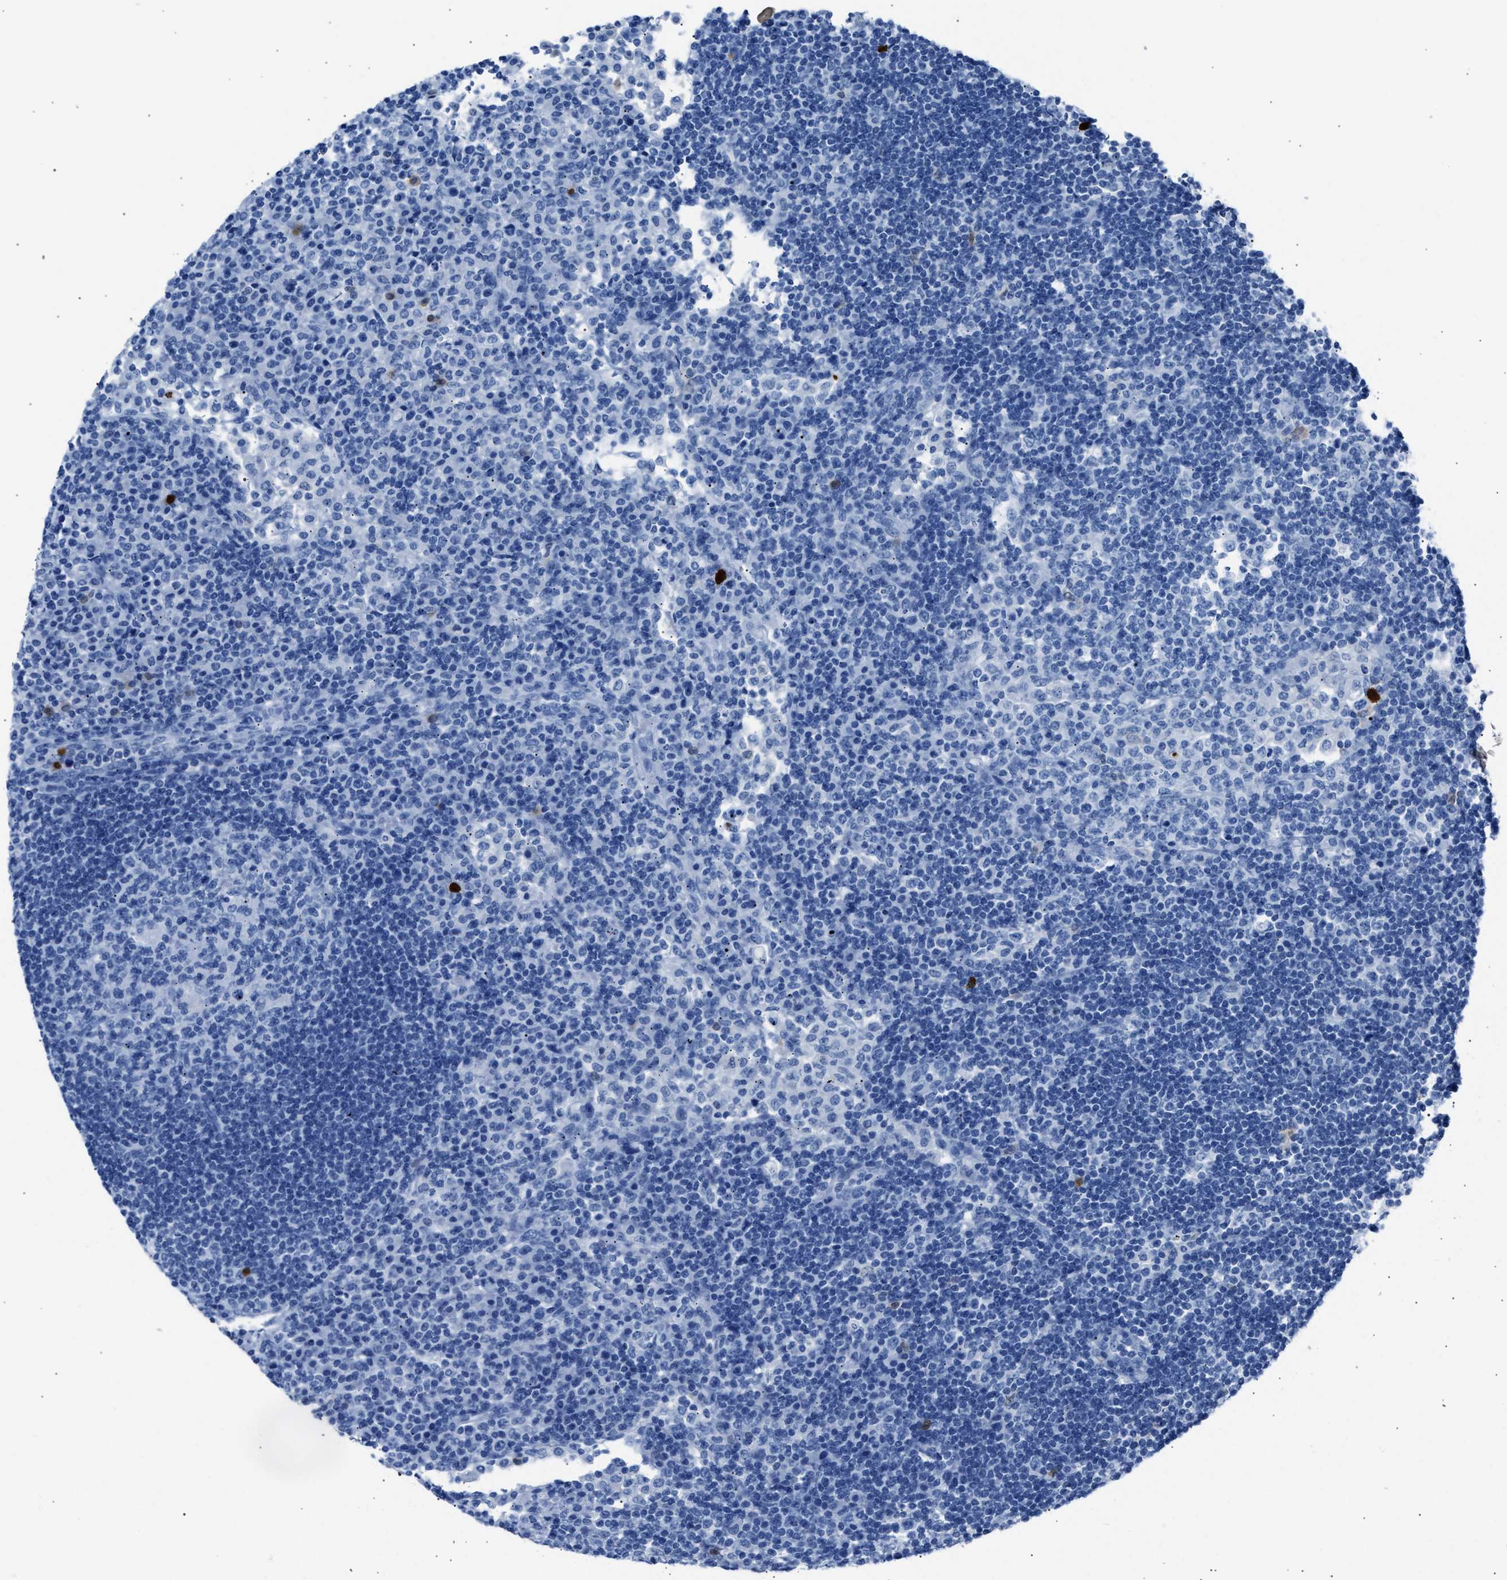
{"staining": {"intensity": "negative", "quantity": "none", "location": "none"}, "tissue": "lymph node", "cell_type": "Germinal center cells", "image_type": "normal", "snomed": [{"axis": "morphology", "description": "Normal tissue, NOS"}, {"axis": "topography", "description": "Lymph node"}], "caption": "This is an immunohistochemistry image of benign human lymph node. There is no staining in germinal center cells.", "gene": "S100P", "patient": {"sex": "female", "age": 53}}